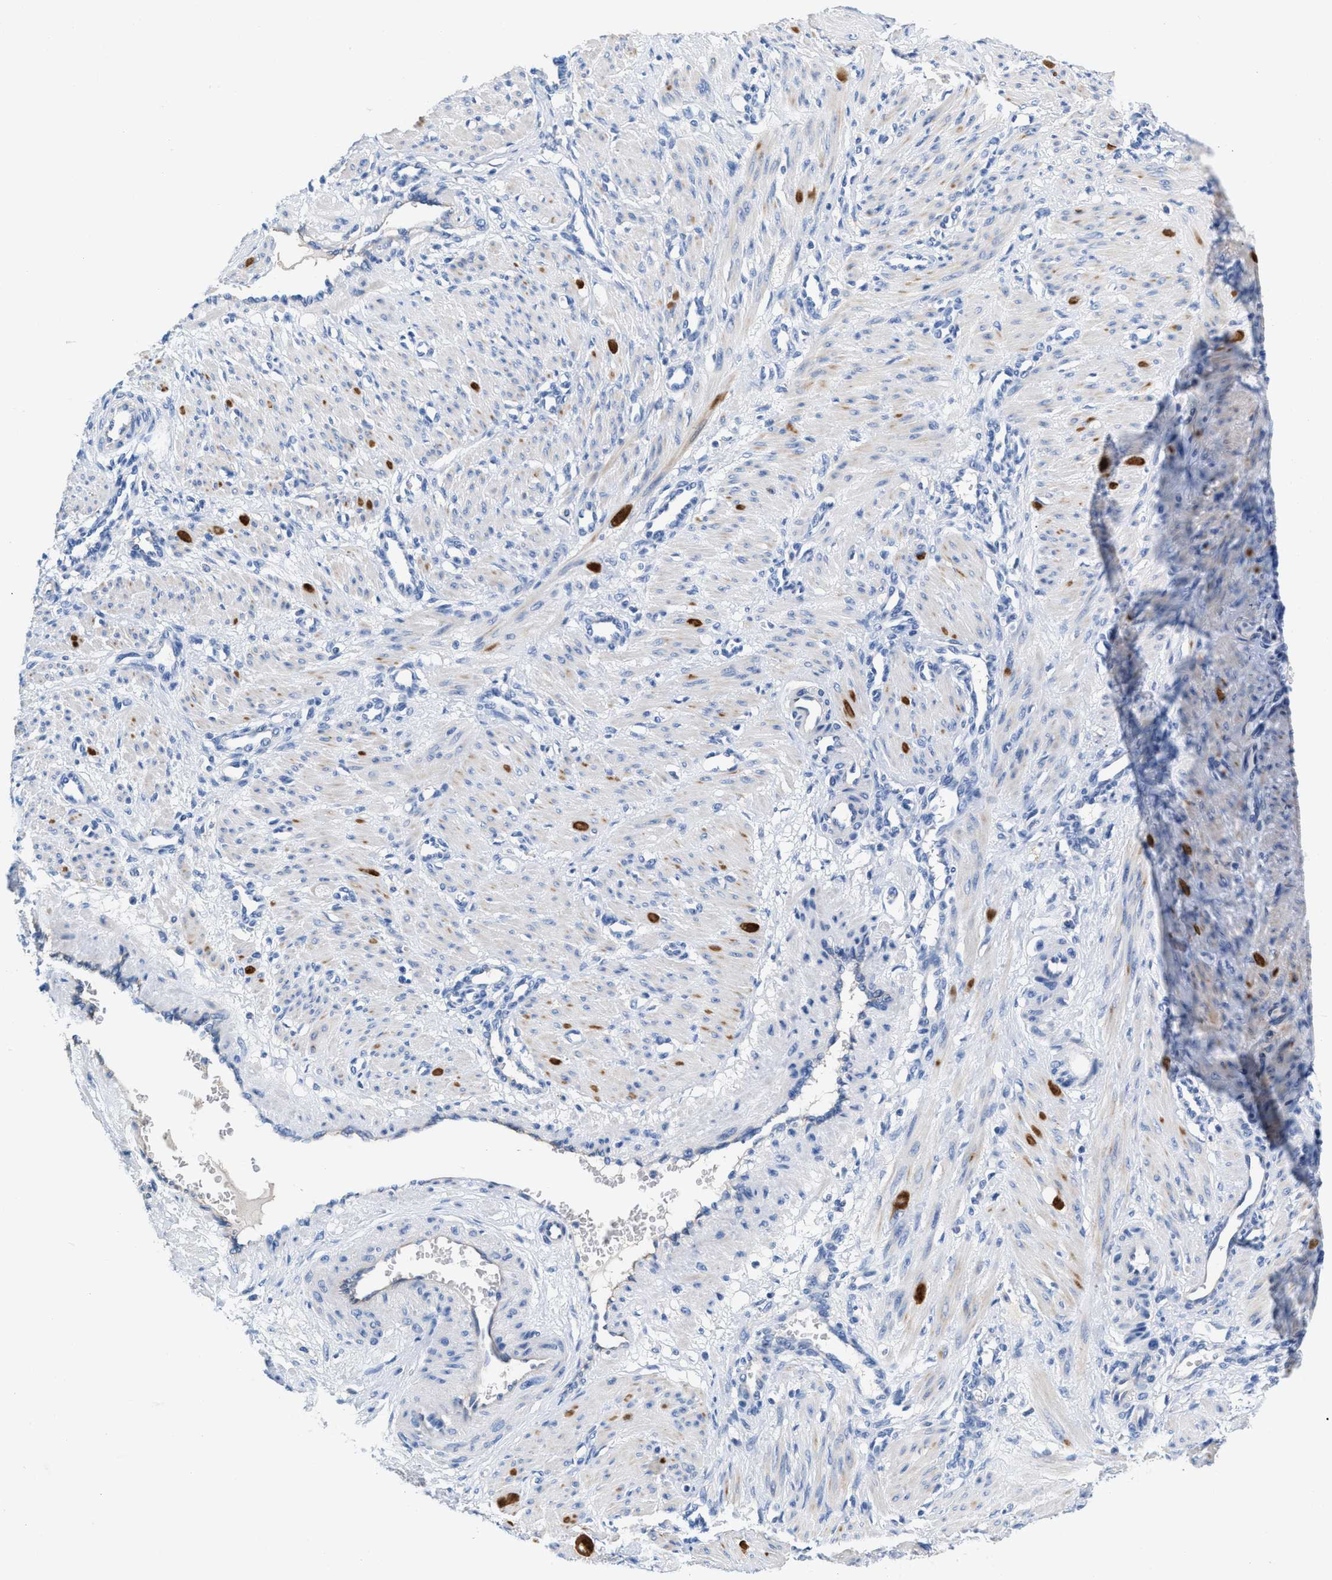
{"staining": {"intensity": "negative", "quantity": "none", "location": "none"}, "tissue": "smooth muscle", "cell_type": "Smooth muscle cells", "image_type": "normal", "snomed": [{"axis": "morphology", "description": "Normal tissue, NOS"}, {"axis": "topography", "description": "Endometrium"}], "caption": "Immunohistochemistry histopathology image of normal smooth muscle stained for a protein (brown), which displays no staining in smooth muscle cells.", "gene": "SLFN13", "patient": {"sex": "female", "age": 33}}